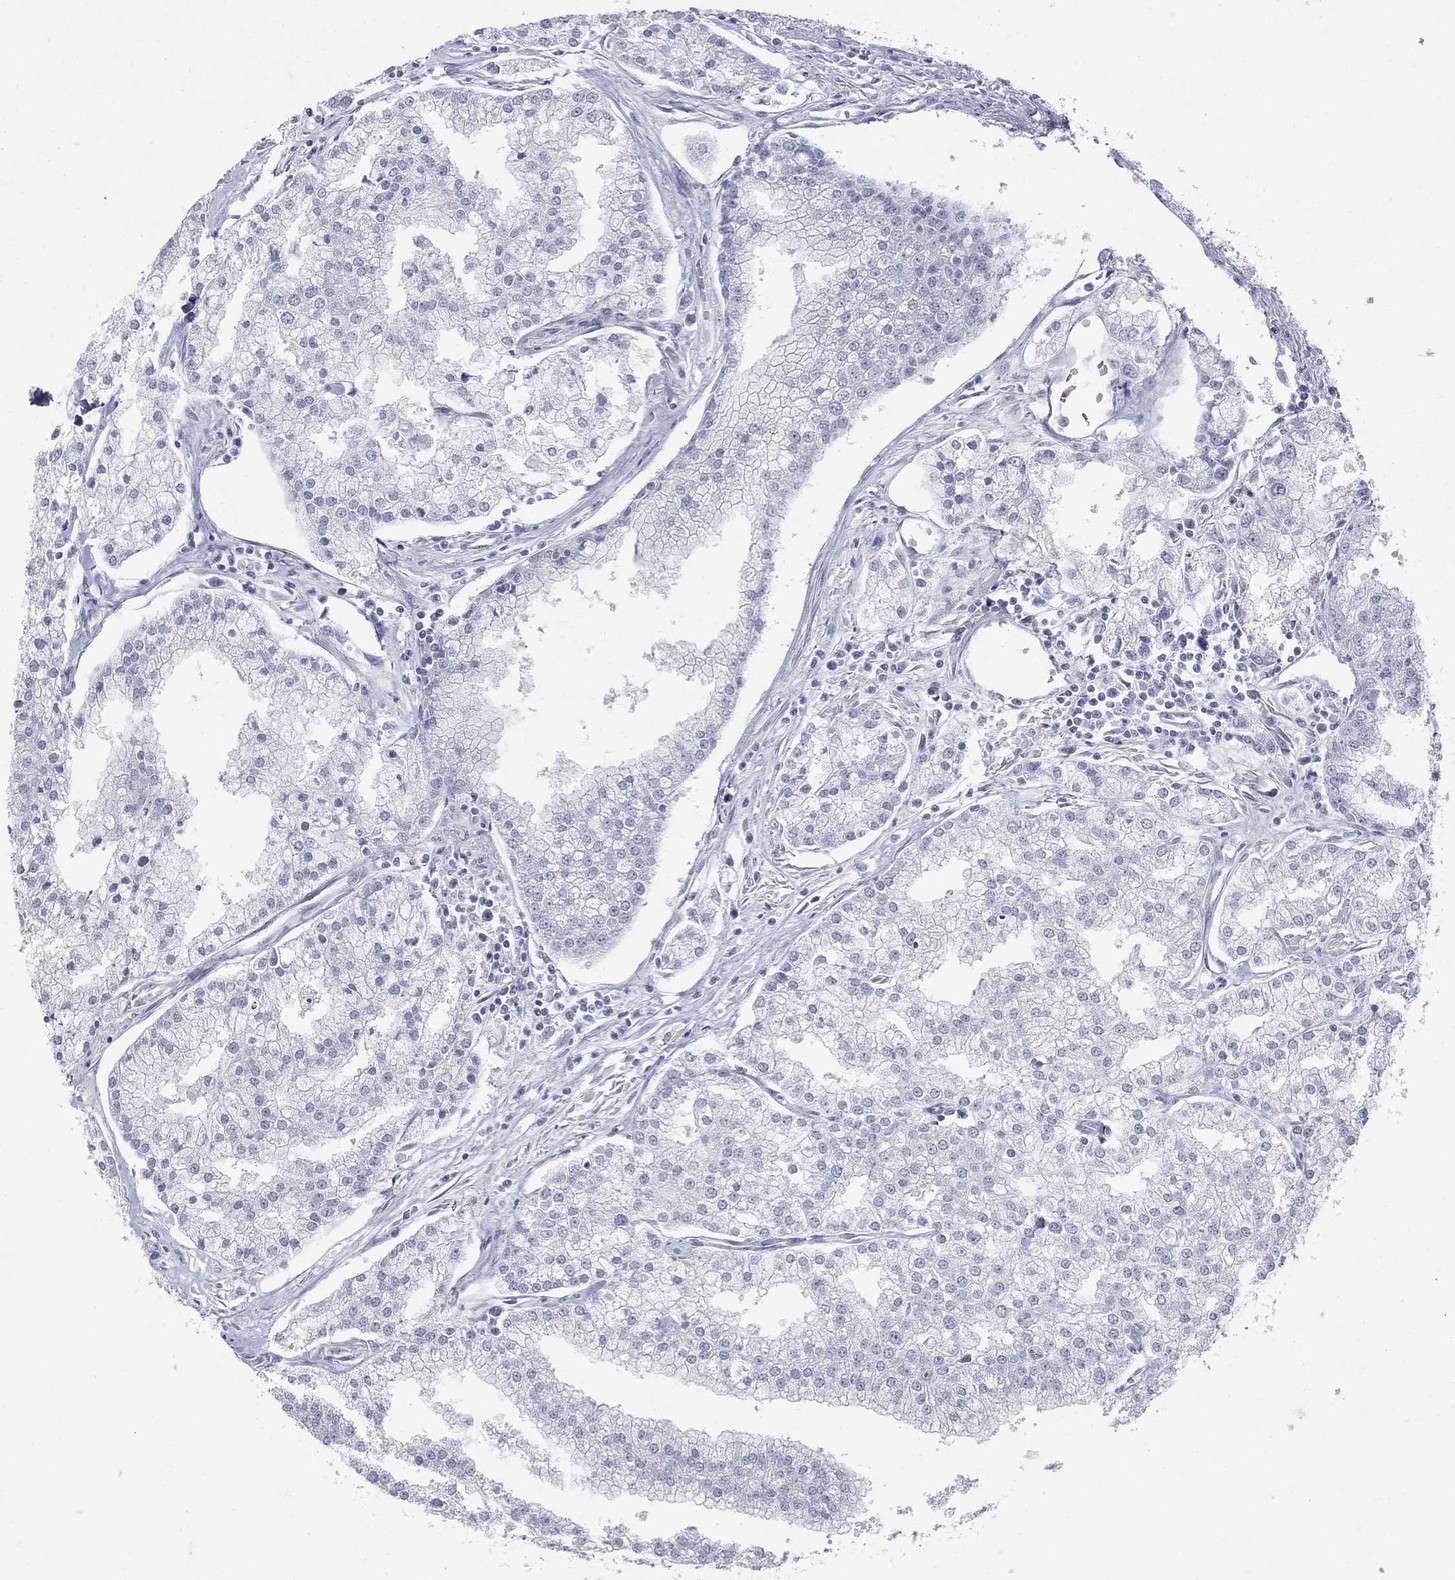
{"staining": {"intensity": "negative", "quantity": "none", "location": "none"}, "tissue": "prostate cancer", "cell_type": "Tumor cells", "image_type": "cancer", "snomed": [{"axis": "morphology", "description": "Adenocarcinoma, NOS"}, {"axis": "topography", "description": "Prostate"}], "caption": "Immunohistochemistry image of neoplastic tissue: human prostate cancer stained with DAB shows no significant protein expression in tumor cells.", "gene": "ELAVL4", "patient": {"sex": "male", "age": 70}}